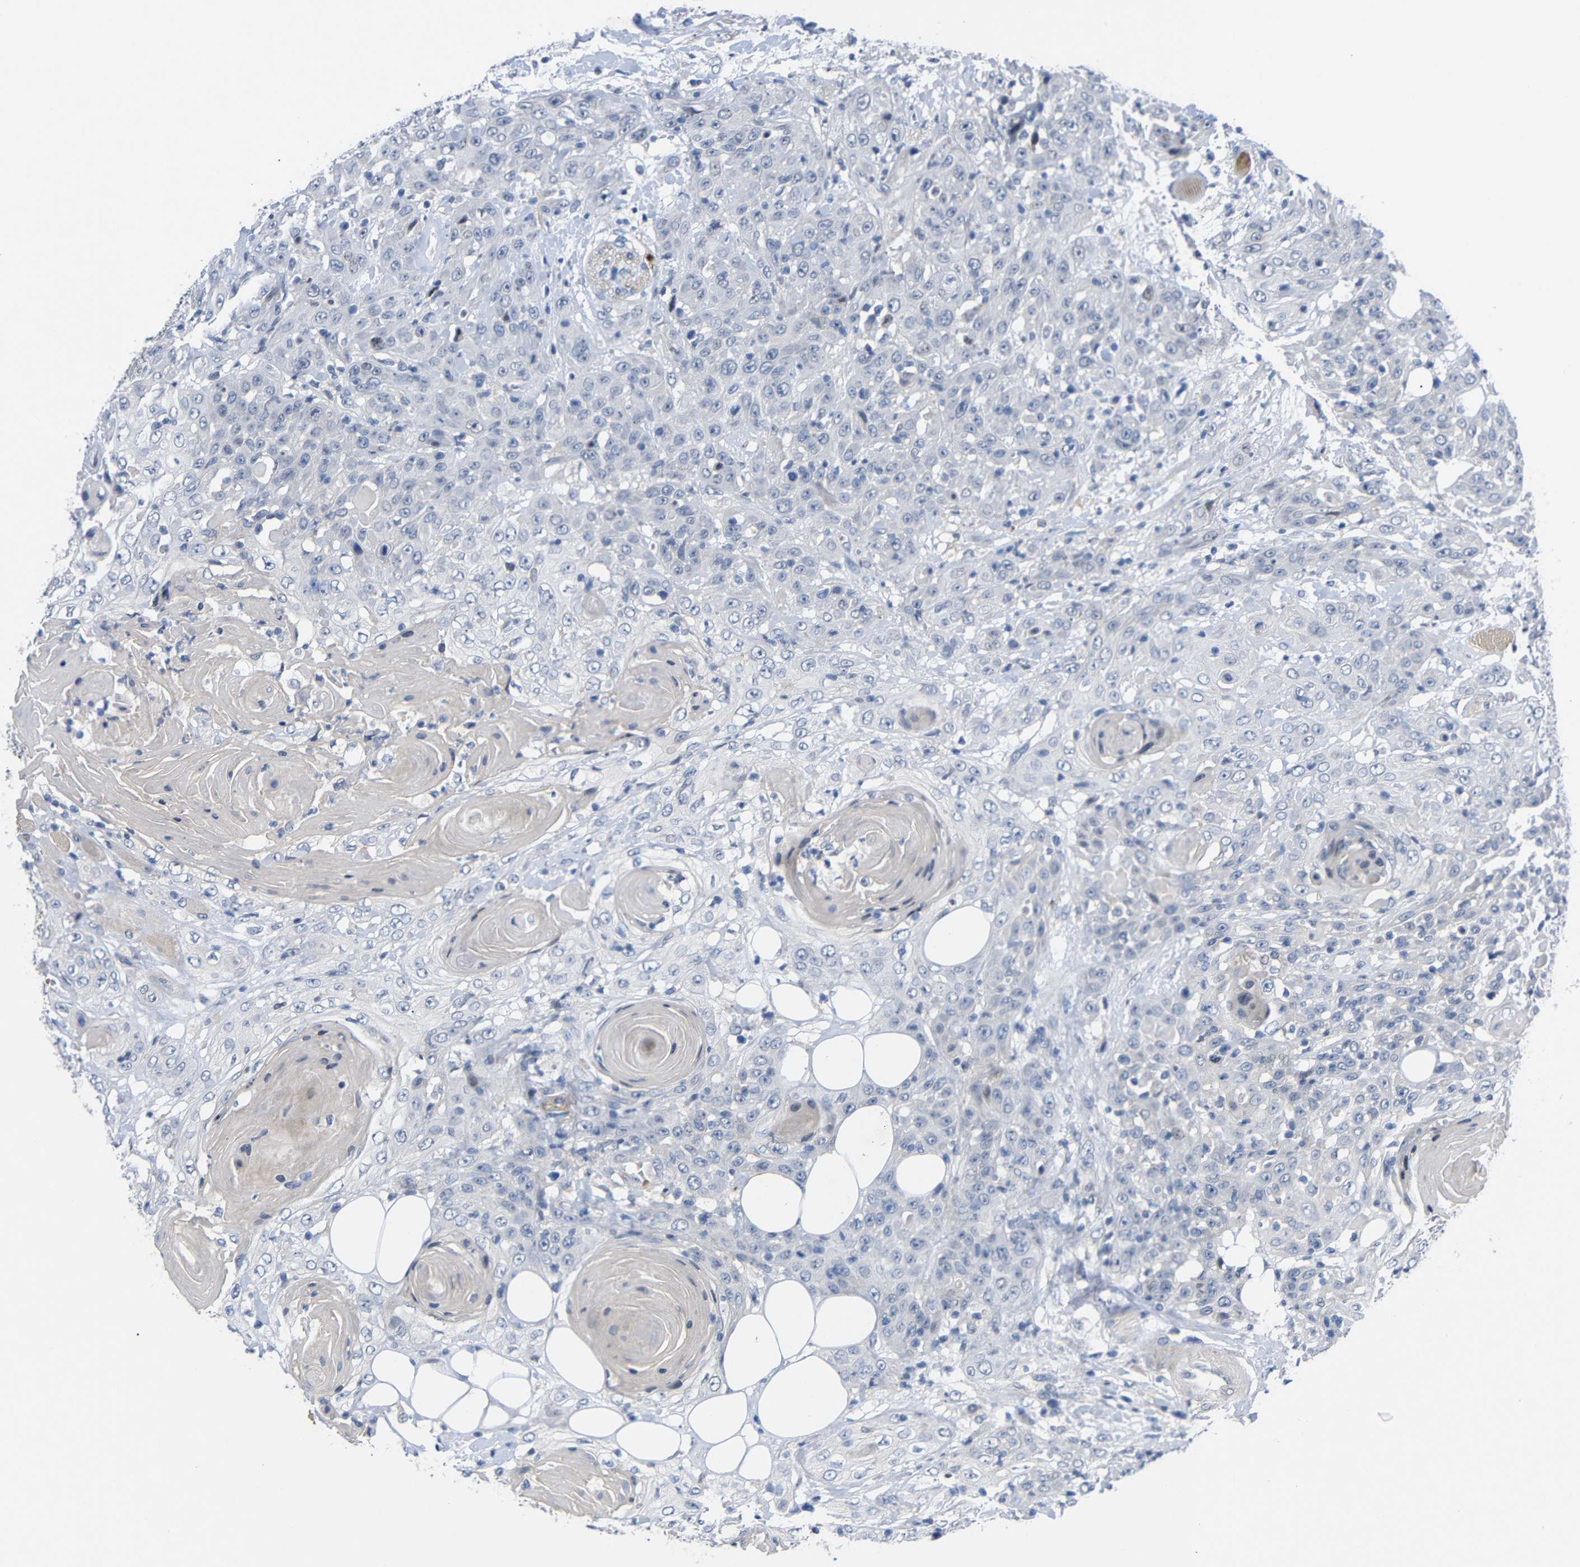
{"staining": {"intensity": "negative", "quantity": "none", "location": "none"}, "tissue": "head and neck cancer", "cell_type": "Tumor cells", "image_type": "cancer", "snomed": [{"axis": "morphology", "description": "Squamous cell carcinoma, NOS"}, {"axis": "topography", "description": "Head-Neck"}], "caption": "Immunohistochemistry (IHC) histopathology image of head and neck squamous cell carcinoma stained for a protein (brown), which displays no staining in tumor cells. (DAB IHC, high magnification).", "gene": "CMTM1", "patient": {"sex": "female", "age": 84}}